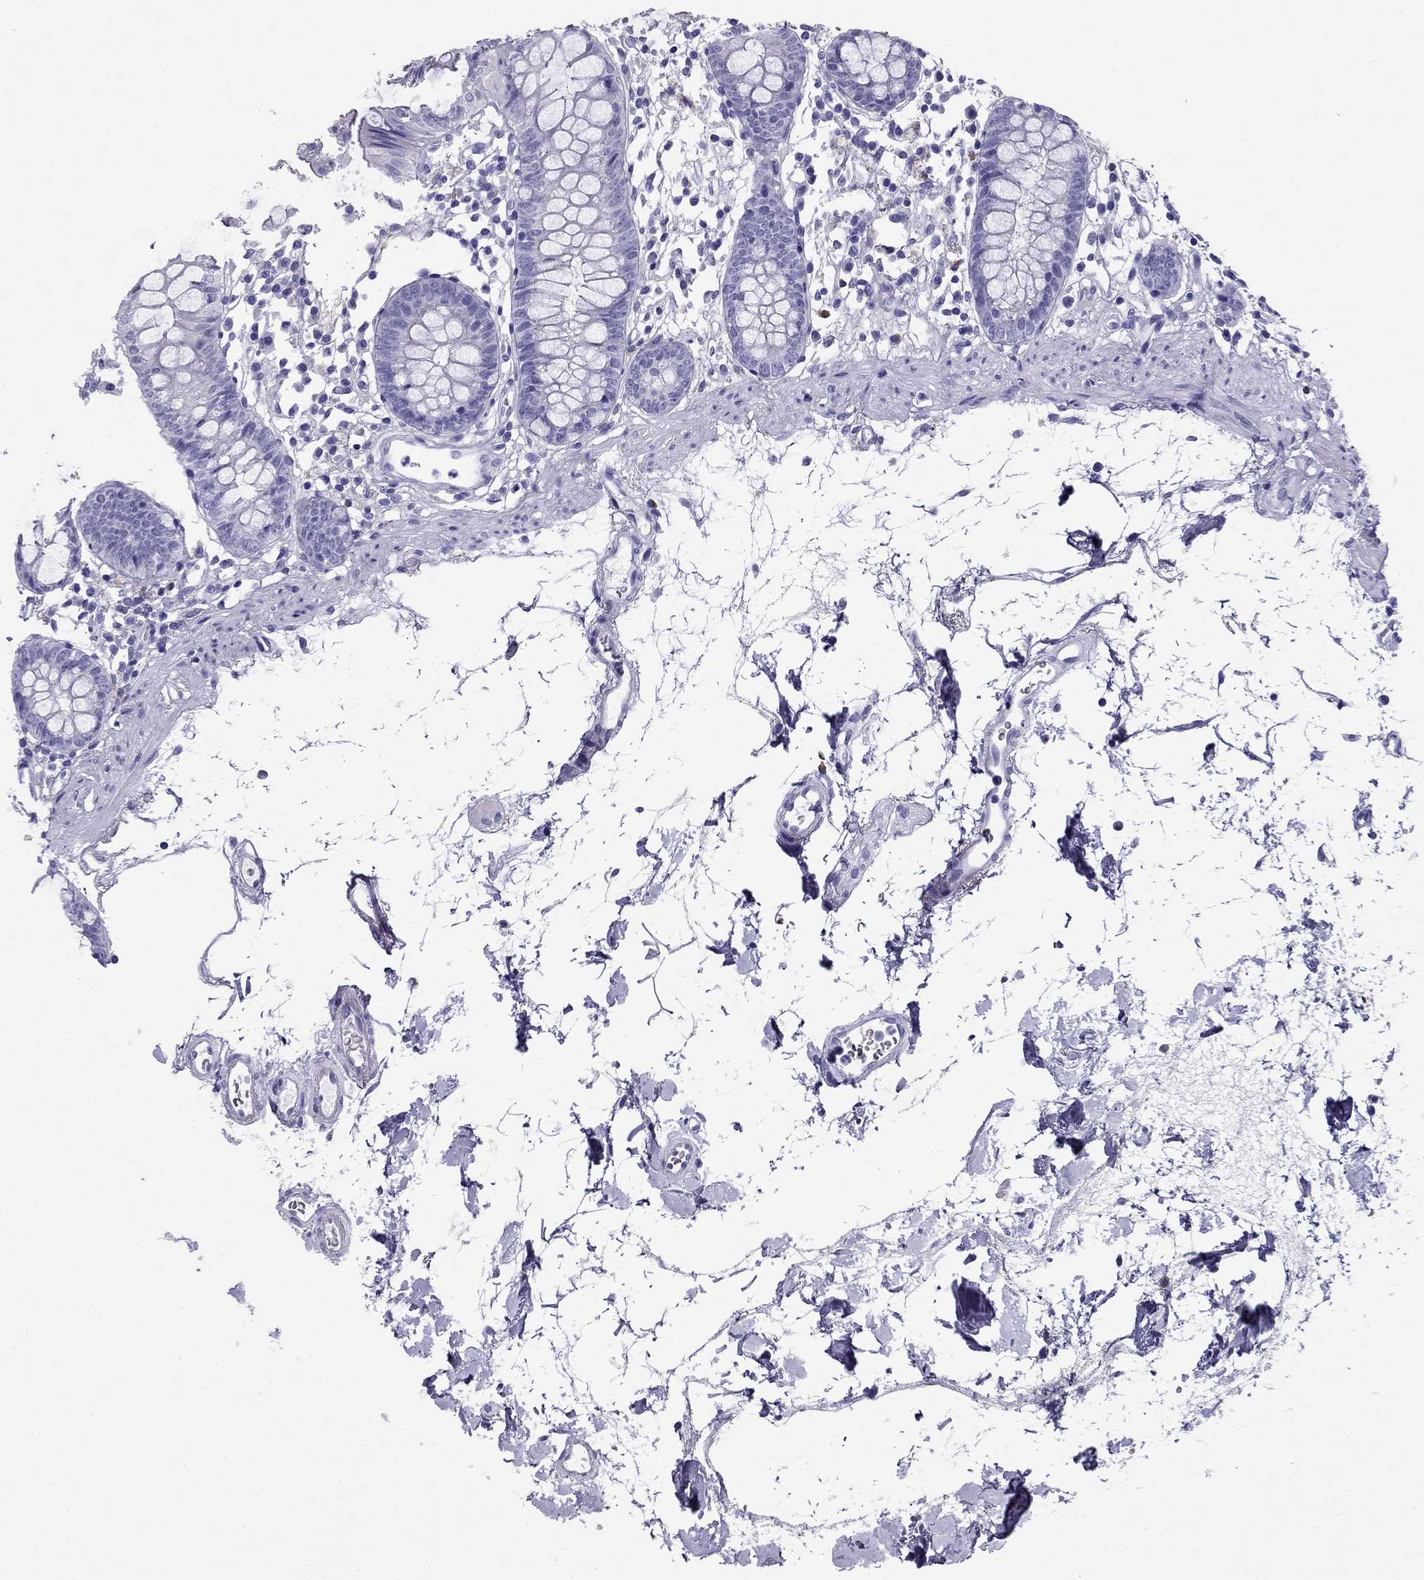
{"staining": {"intensity": "negative", "quantity": "none", "location": "none"}, "tissue": "colon", "cell_type": "Endothelial cells", "image_type": "normal", "snomed": [{"axis": "morphology", "description": "Normal tissue, NOS"}, {"axis": "topography", "description": "Colon"}], "caption": "IHC image of unremarkable human colon stained for a protein (brown), which shows no staining in endothelial cells. (DAB immunohistochemistry, high magnification).", "gene": "ARR3", "patient": {"sex": "female", "age": 84}}